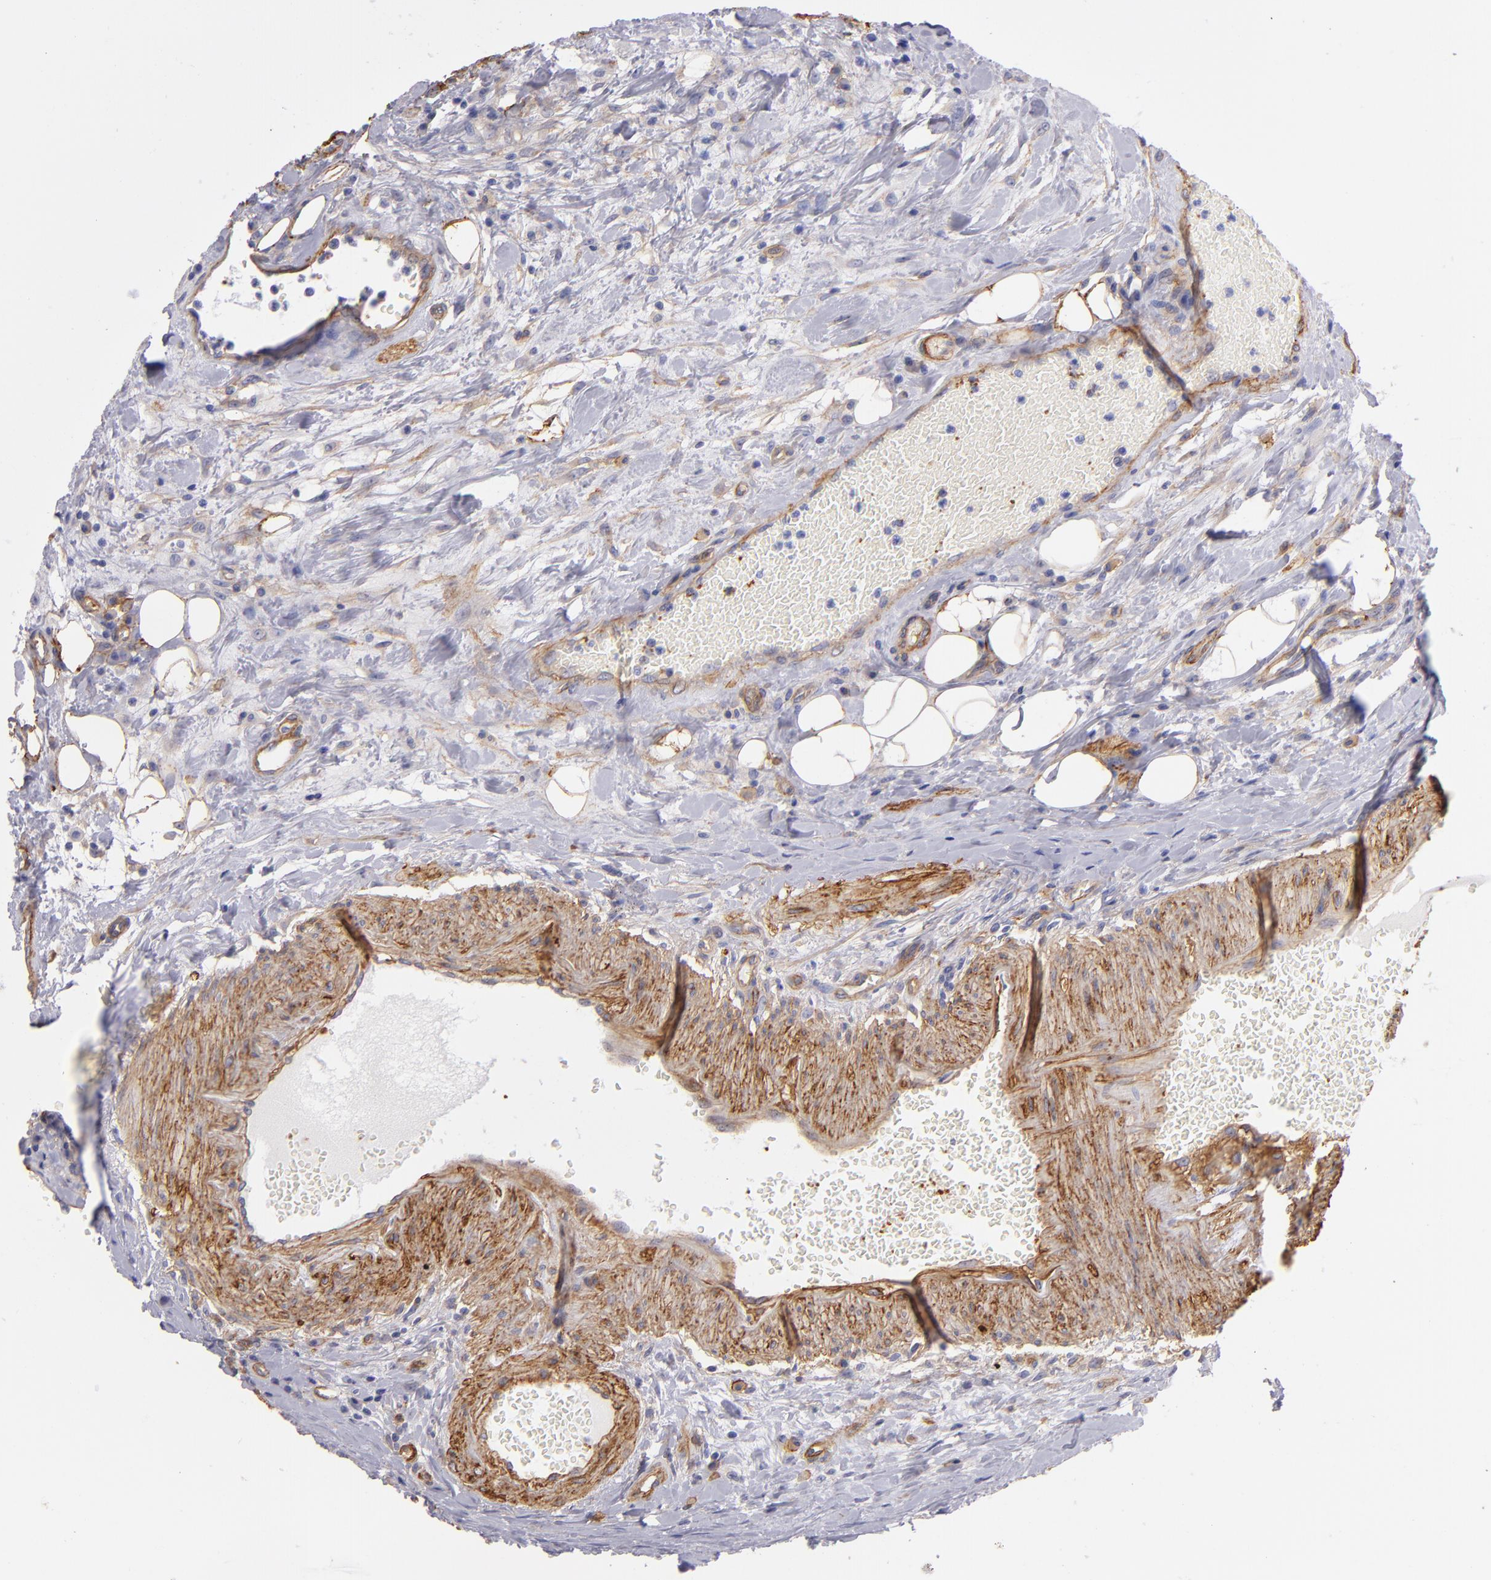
{"staining": {"intensity": "moderate", "quantity": "25%-75%", "location": "cytoplasmic/membranous"}, "tissue": "colorectal cancer", "cell_type": "Tumor cells", "image_type": "cancer", "snomed": [{"axis": "morphology", "description": "Adenocarcinoma, NOS"}, {"axis": "topography", "description": "Colon"}], "caption": "Colorectal adenocarcinoma stained with IHC demonstrates moderate cytoplasmic/membranous positivity in about 25%-75% of tumor cells.", "gene": "CD151", "patient": {"sex": "male", "age": 54}}